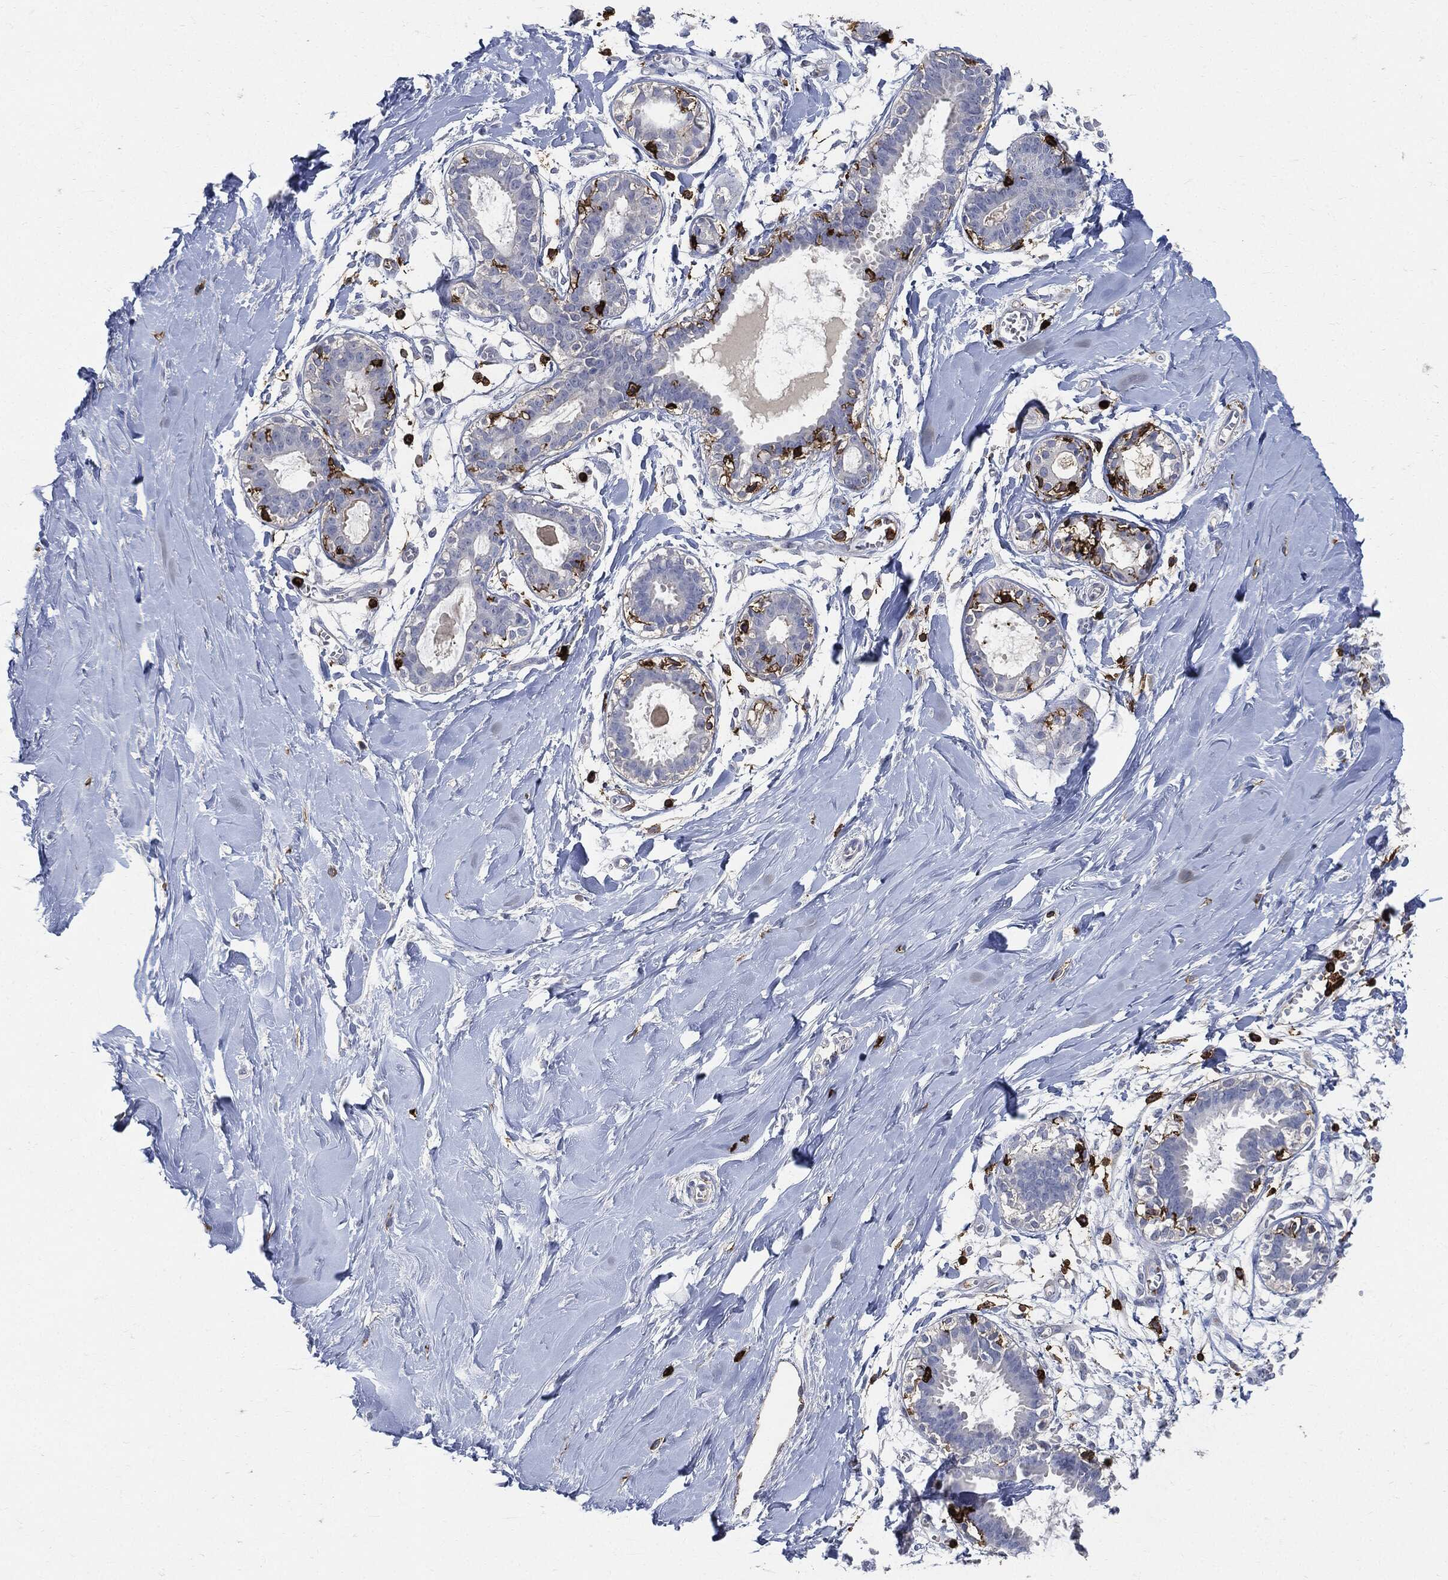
{"staining": {"intensity": "negative", "quantity": "none", "location": "none"}, "tissue": "adipose tissue", "cell_type": "Adipocytes", "image_type": "normal", "snomed": [{"axis": "morphology", "description": "Normal tissue, NOS"}, {"axis": "topography", "description": "Breast"}], "caption": "This histopathology image is of benign adipose tissue stained with immunohistochemistry (IHC) to label a protein in brown with the nuclei are counter-stained blue. There is no expression in adipocytes.", "gene": "PTPRC", "patient": {"sex": "female", "age": 49}}